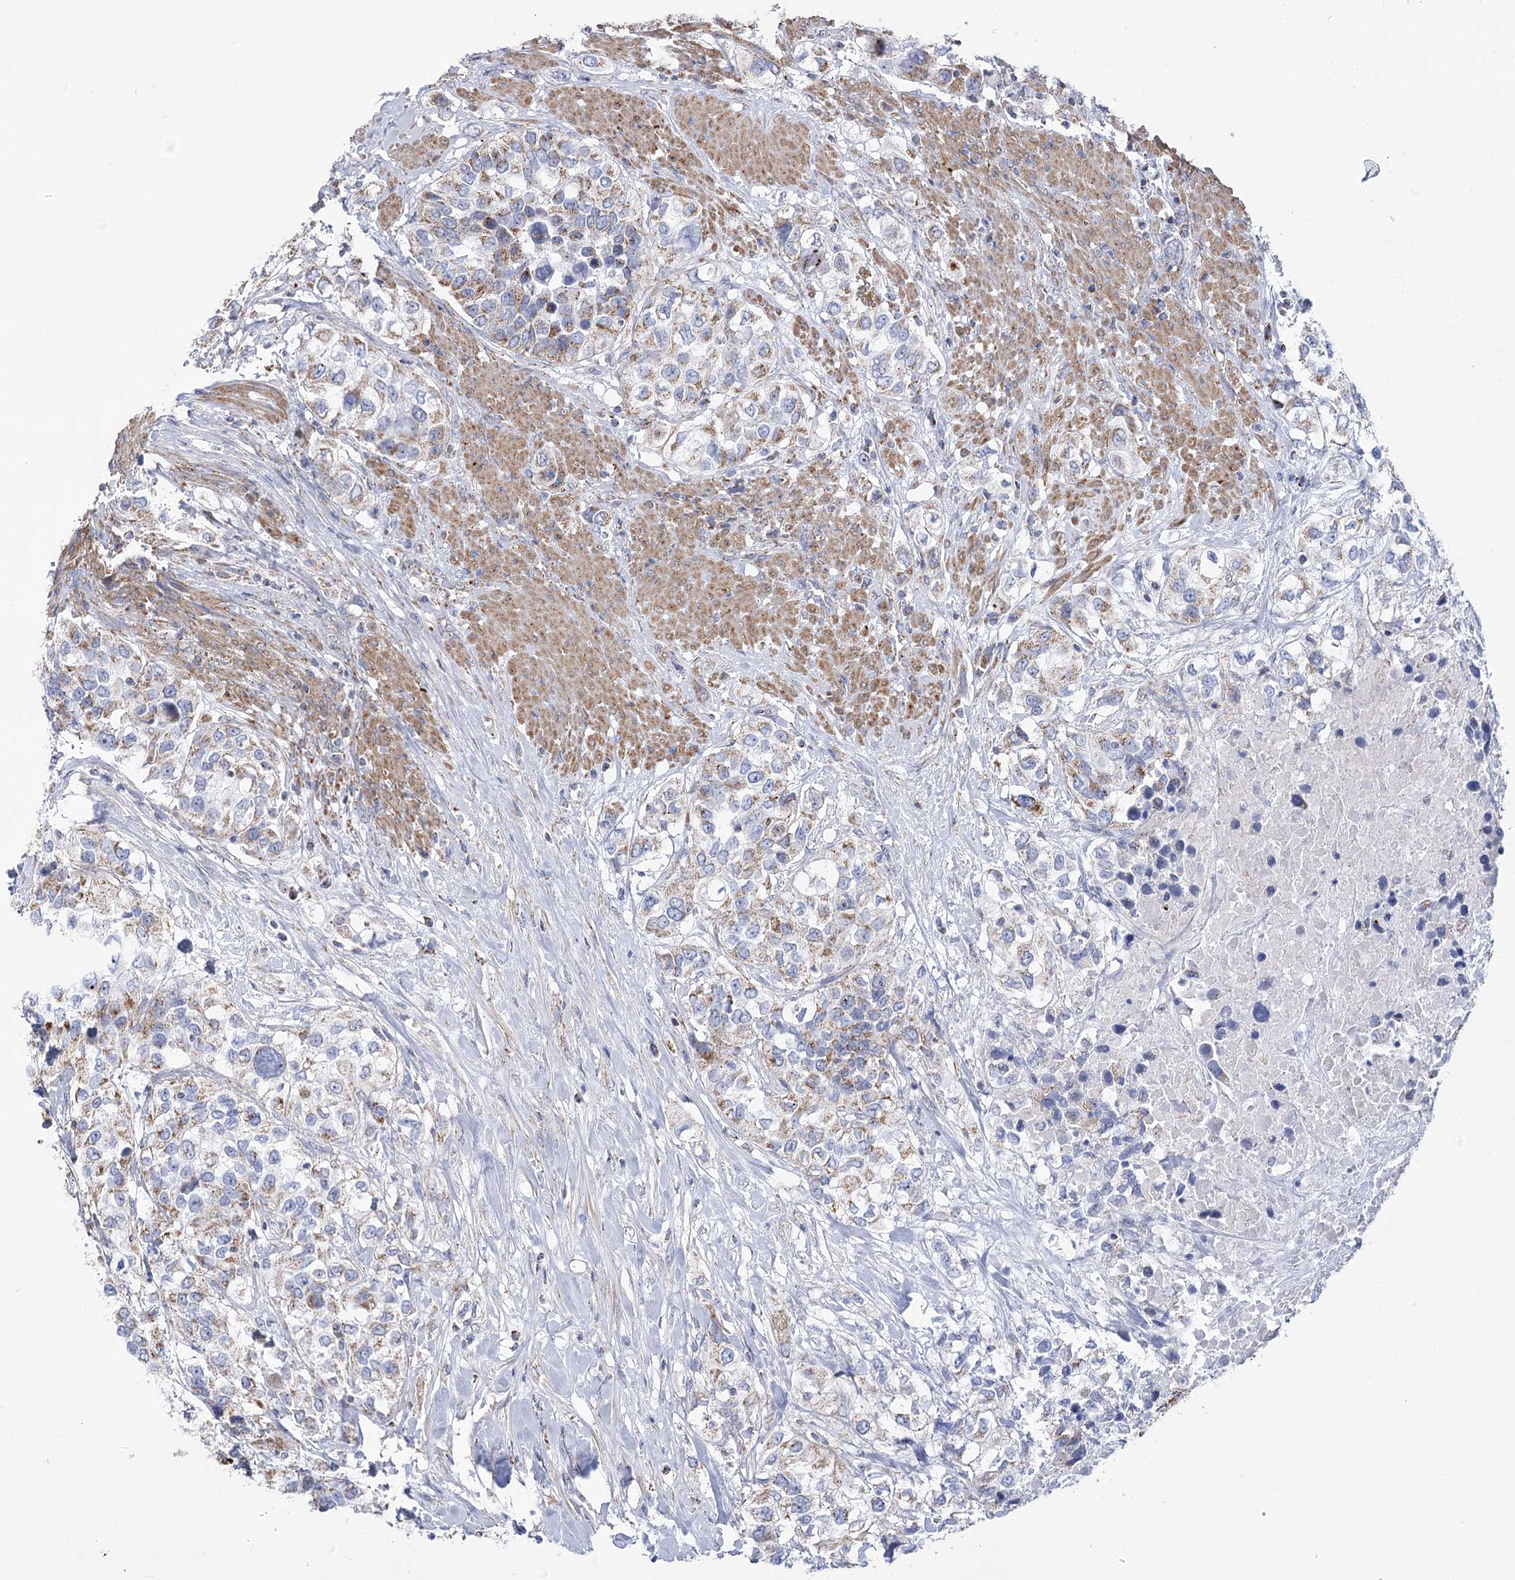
{"staining": {"intensity": "moderate", "quantity": ">75%", "location": "cytoplasmic/membranous"}, "tissue": "urothelial cancer", "cell_type": "Tumor cells", "image_type": "cancer", "snomed": [{"axis": "morphology", "description": "Urothelial carcinoma, High grade"}, {"axis": "topography", "description": "Urinary bladder"}], "caption": "DAB immunohistochemical staining of human urothelial cancer demonstrates moderate cytoplasmic/membranous protein expression in about >75% of tumor cells. (Brightfield microscopy of DAB IHC at high magnification).", "gene": "PDHB", "patient": {"sex": "female", "age": 80}}